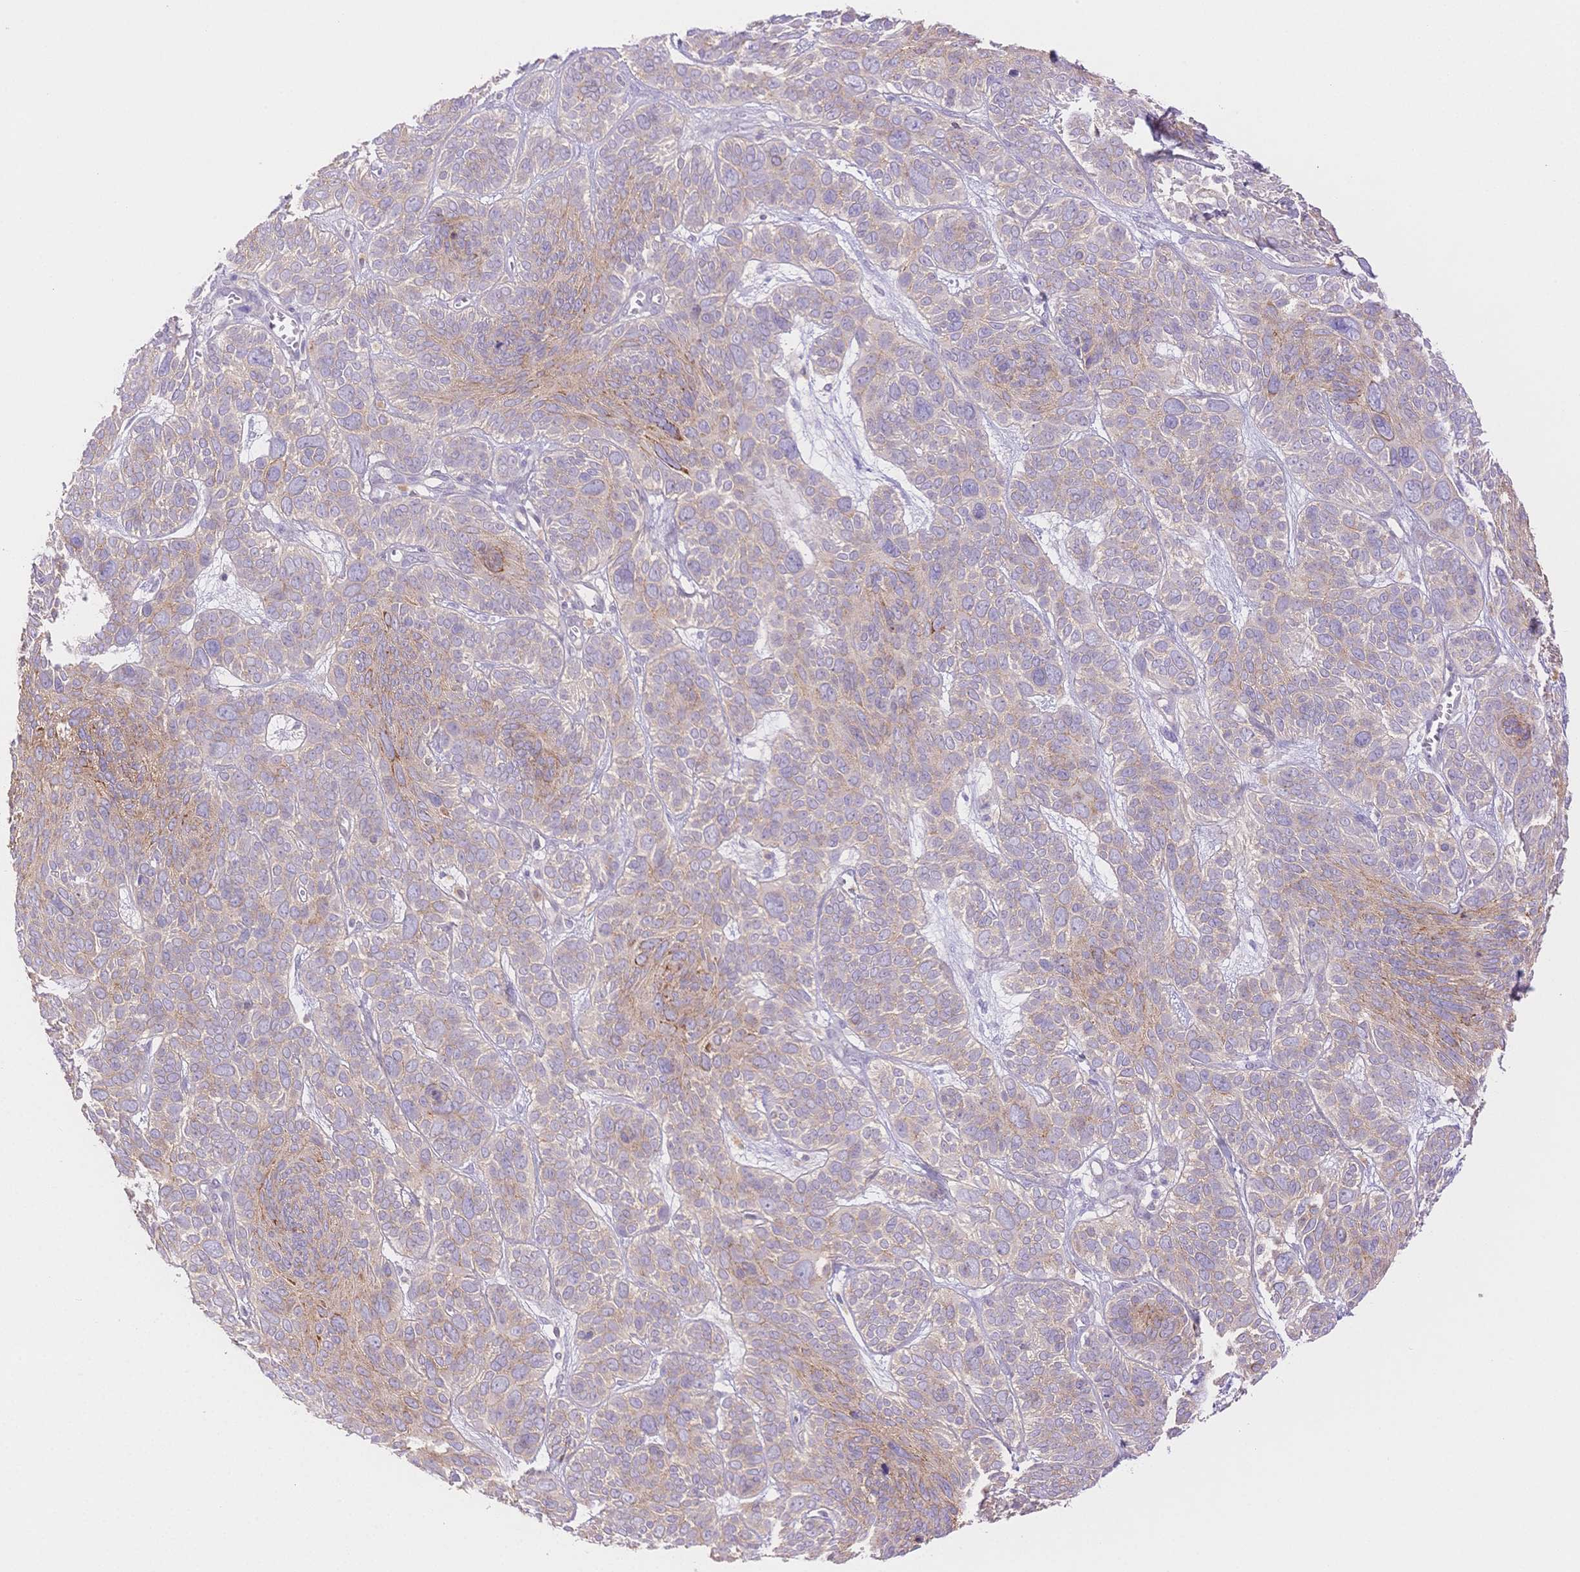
{"staining": {"intensity": "weak", "quantity": "<25%", "location": "cytoplasmic/membranous"}, "tissue": "skin cancer", "cell_type": "Tumor cells", "image_type": "cancer", "snomed": [{"axis": "morphology", "description": "Basal cell carcinoma"}, {"axis": "topography", "description": "Skin"}, {"axis": "topography", "description": "Skin of face"}], "caption": "Immunohistochemistry (IHC) of human skin cancer displays no staining in tumor cells. (Immunohistochemistry (IHC), brightfield microscopy, high magnification).", "gene": "WDR54", "patient": {"sex": "male", "age": 73}}